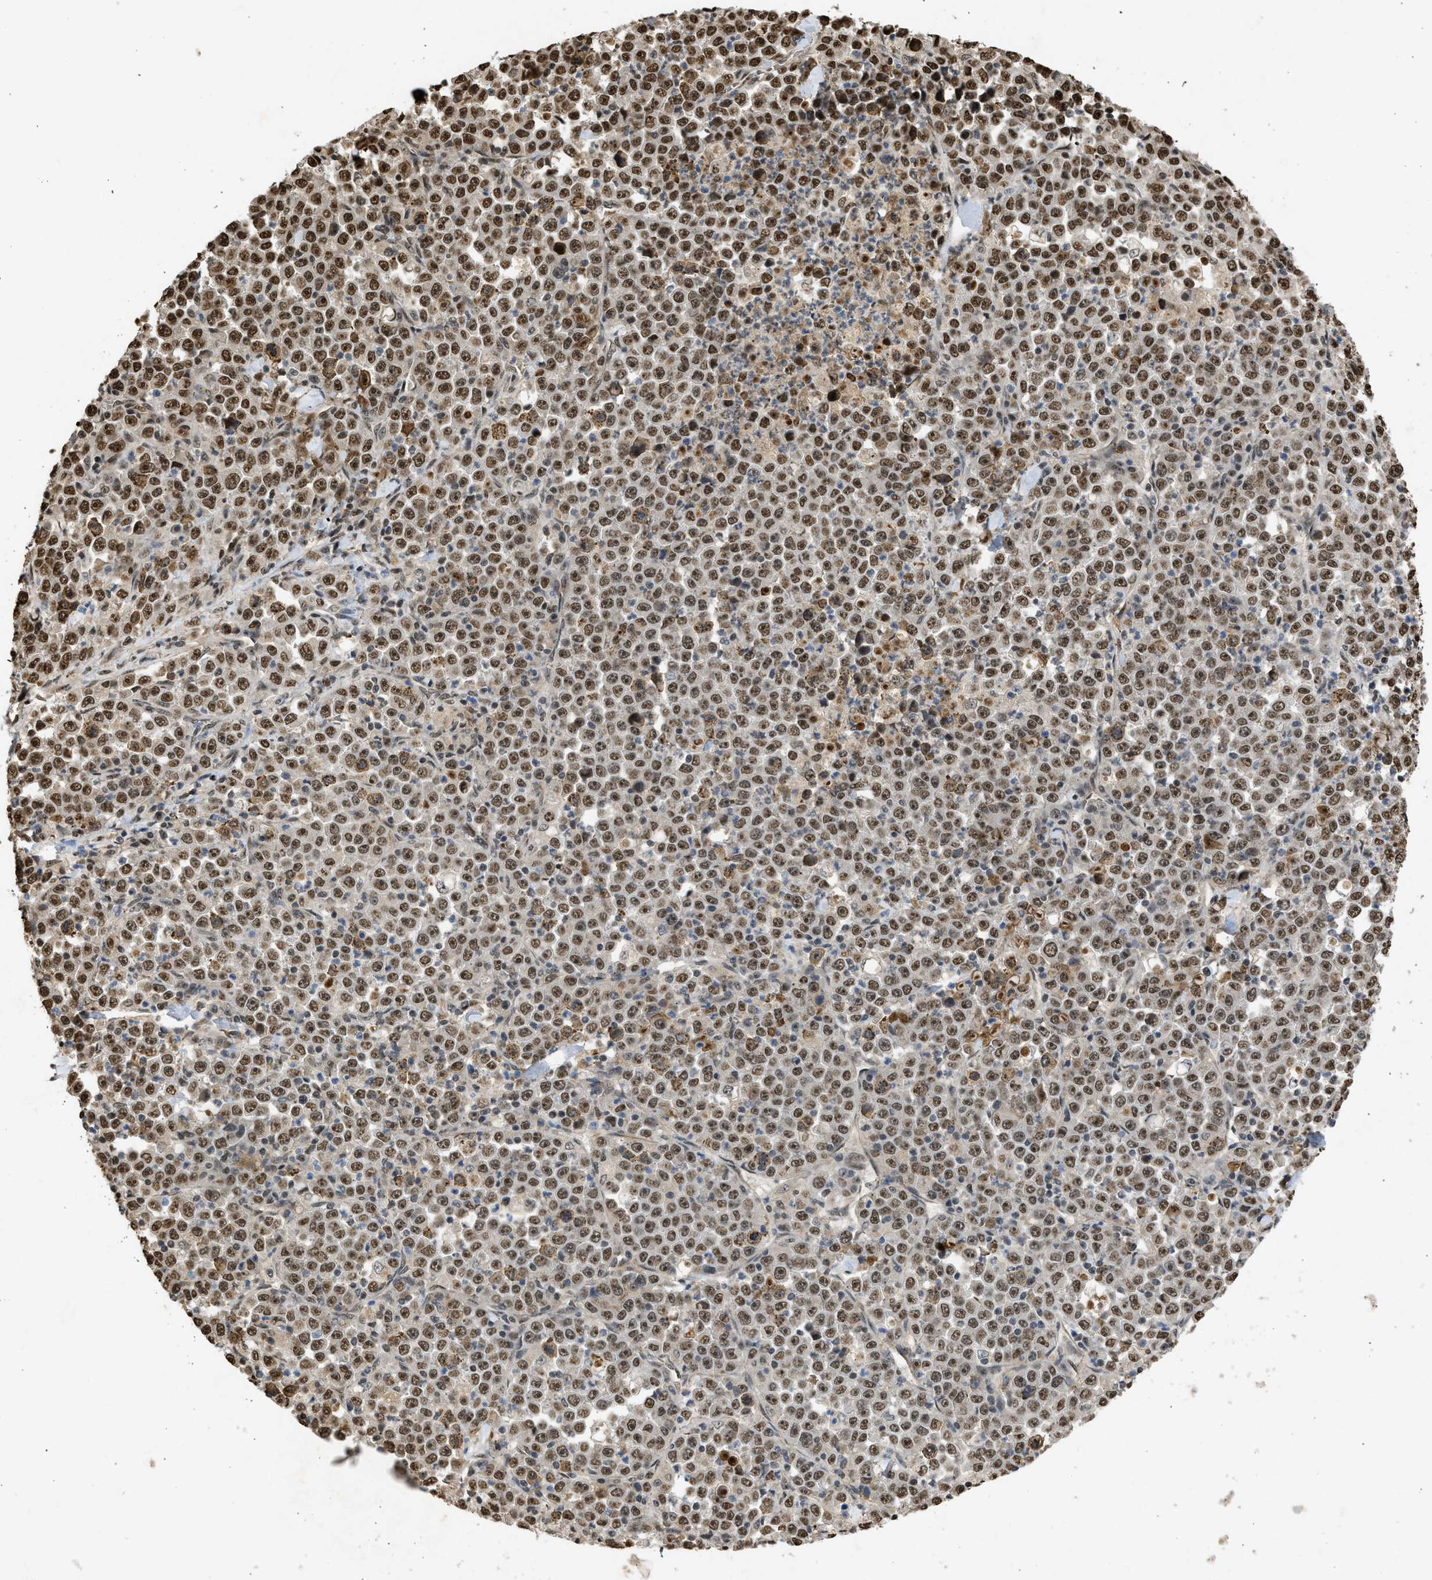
{"staining": {"intensity": "moderate", "quantity": ">75%", "location": "nuclear"}, "tissue": "stomach cancer", "cell_type": "Tumor cells", "image_type": "cancer", "snomed": [{"axis": "morphology", "description": "Normal tissue, NOS"}, {"axis": "morphology", "description": "Adenocarcinoma, NOS"}, {"axis": "topography", "description": "Stomach, upper"}, {"axis": "topography", "description": "Stomach"}], "caption": "Immunohistochemistry of human stomach cancer (adenocarcinoma) displays medium levels of moderate nuclear expression in about >75% of tumor cells. The protein of interest is shown in brown color, while the nuclei are stained blue.", "gene": "TFDP2", "patient": {"sex": "male", "age": 59}}